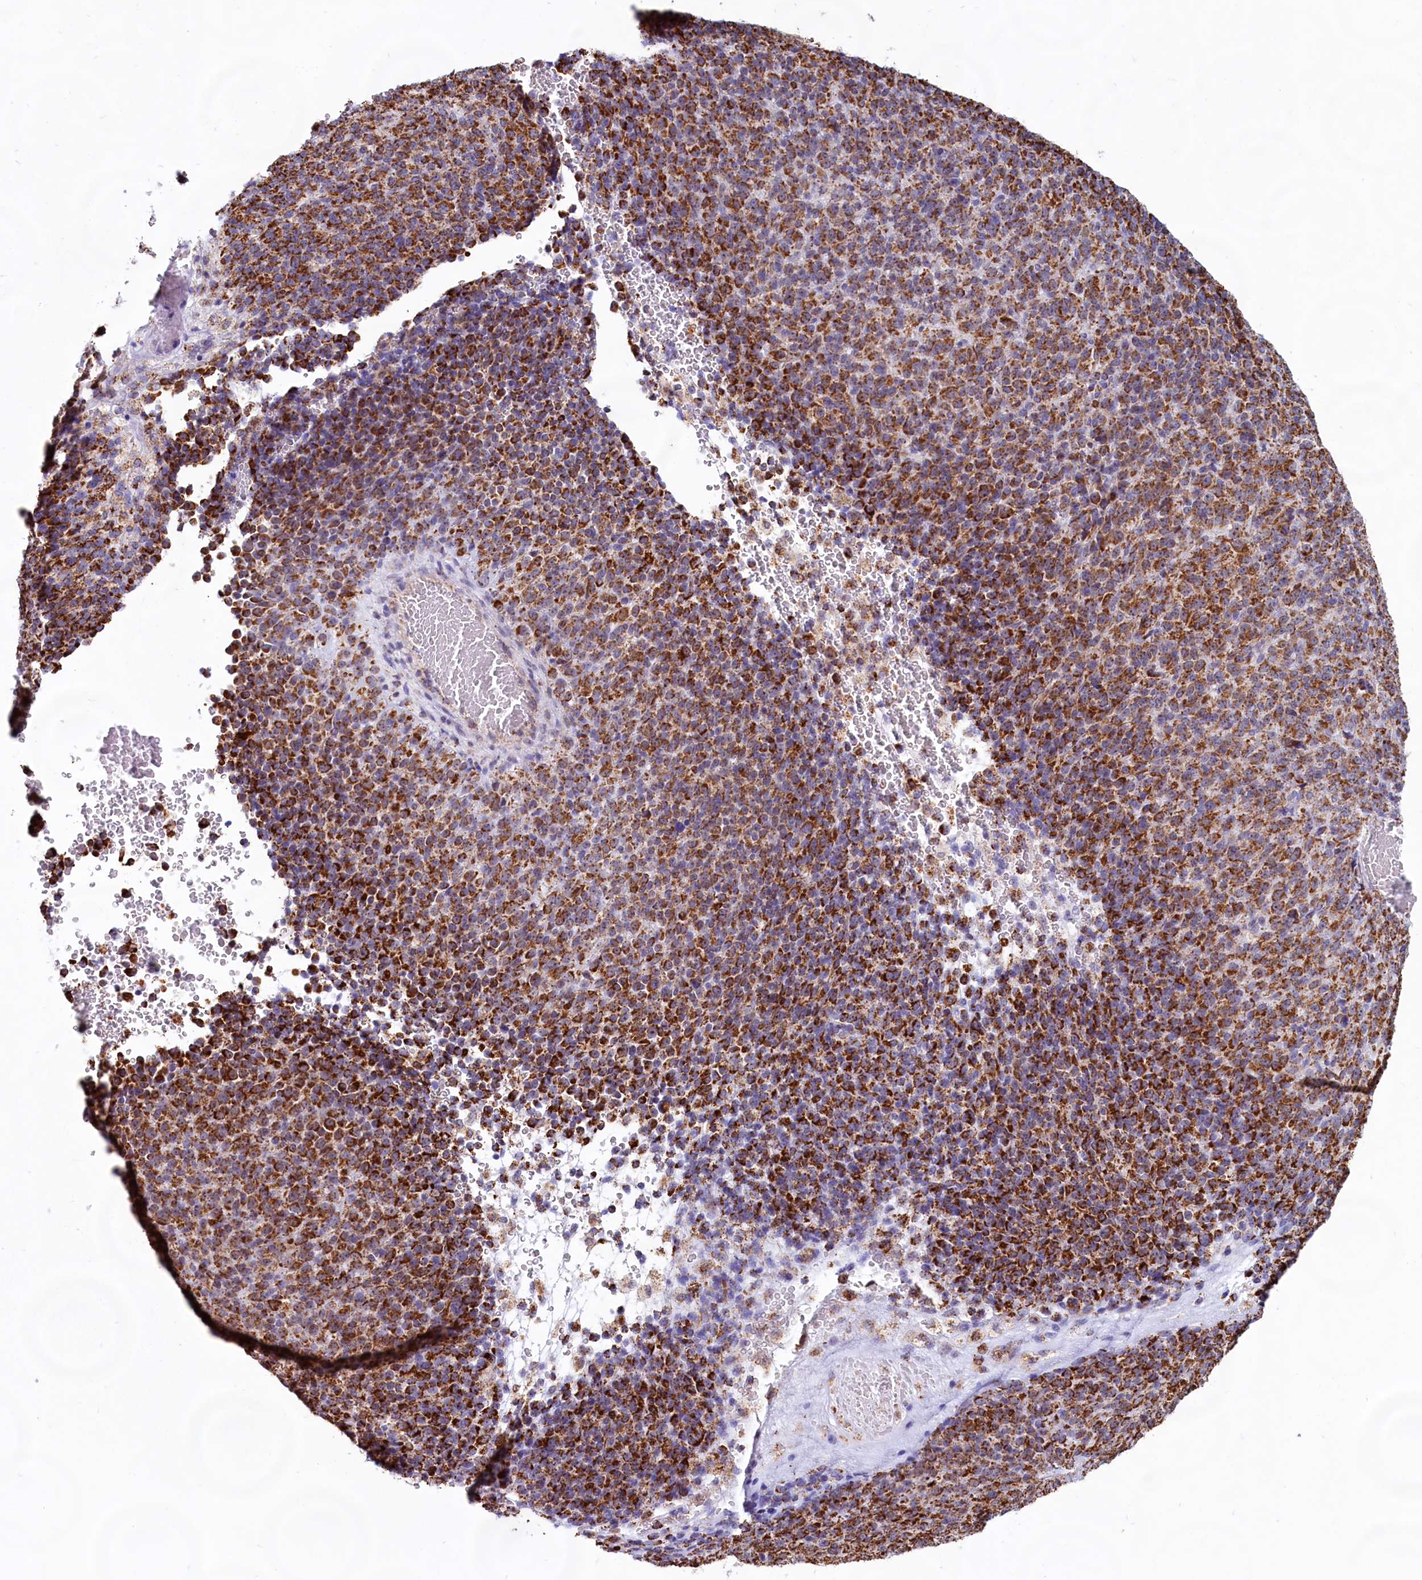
{"staining": {"intensity": "strong", "quantity": ">75%", "location": "cytoplasmic/membranous"}, "tissue": "melanoma", "cell_type": "Tumor cells", "image_type": "cancer", "snomed": [{"axis": "morphology", "description": "Malignant melanoma, Metastatic site"}, {"axis": "topography", "description": "Brain"}], "caption": "Human melanoma stained with a brown dye displays strong cytoplasmic/membranous positive staining in about >75% of tumor cells.", "gene": "C1D", "patient": {"sex": "female", "age": 56}}